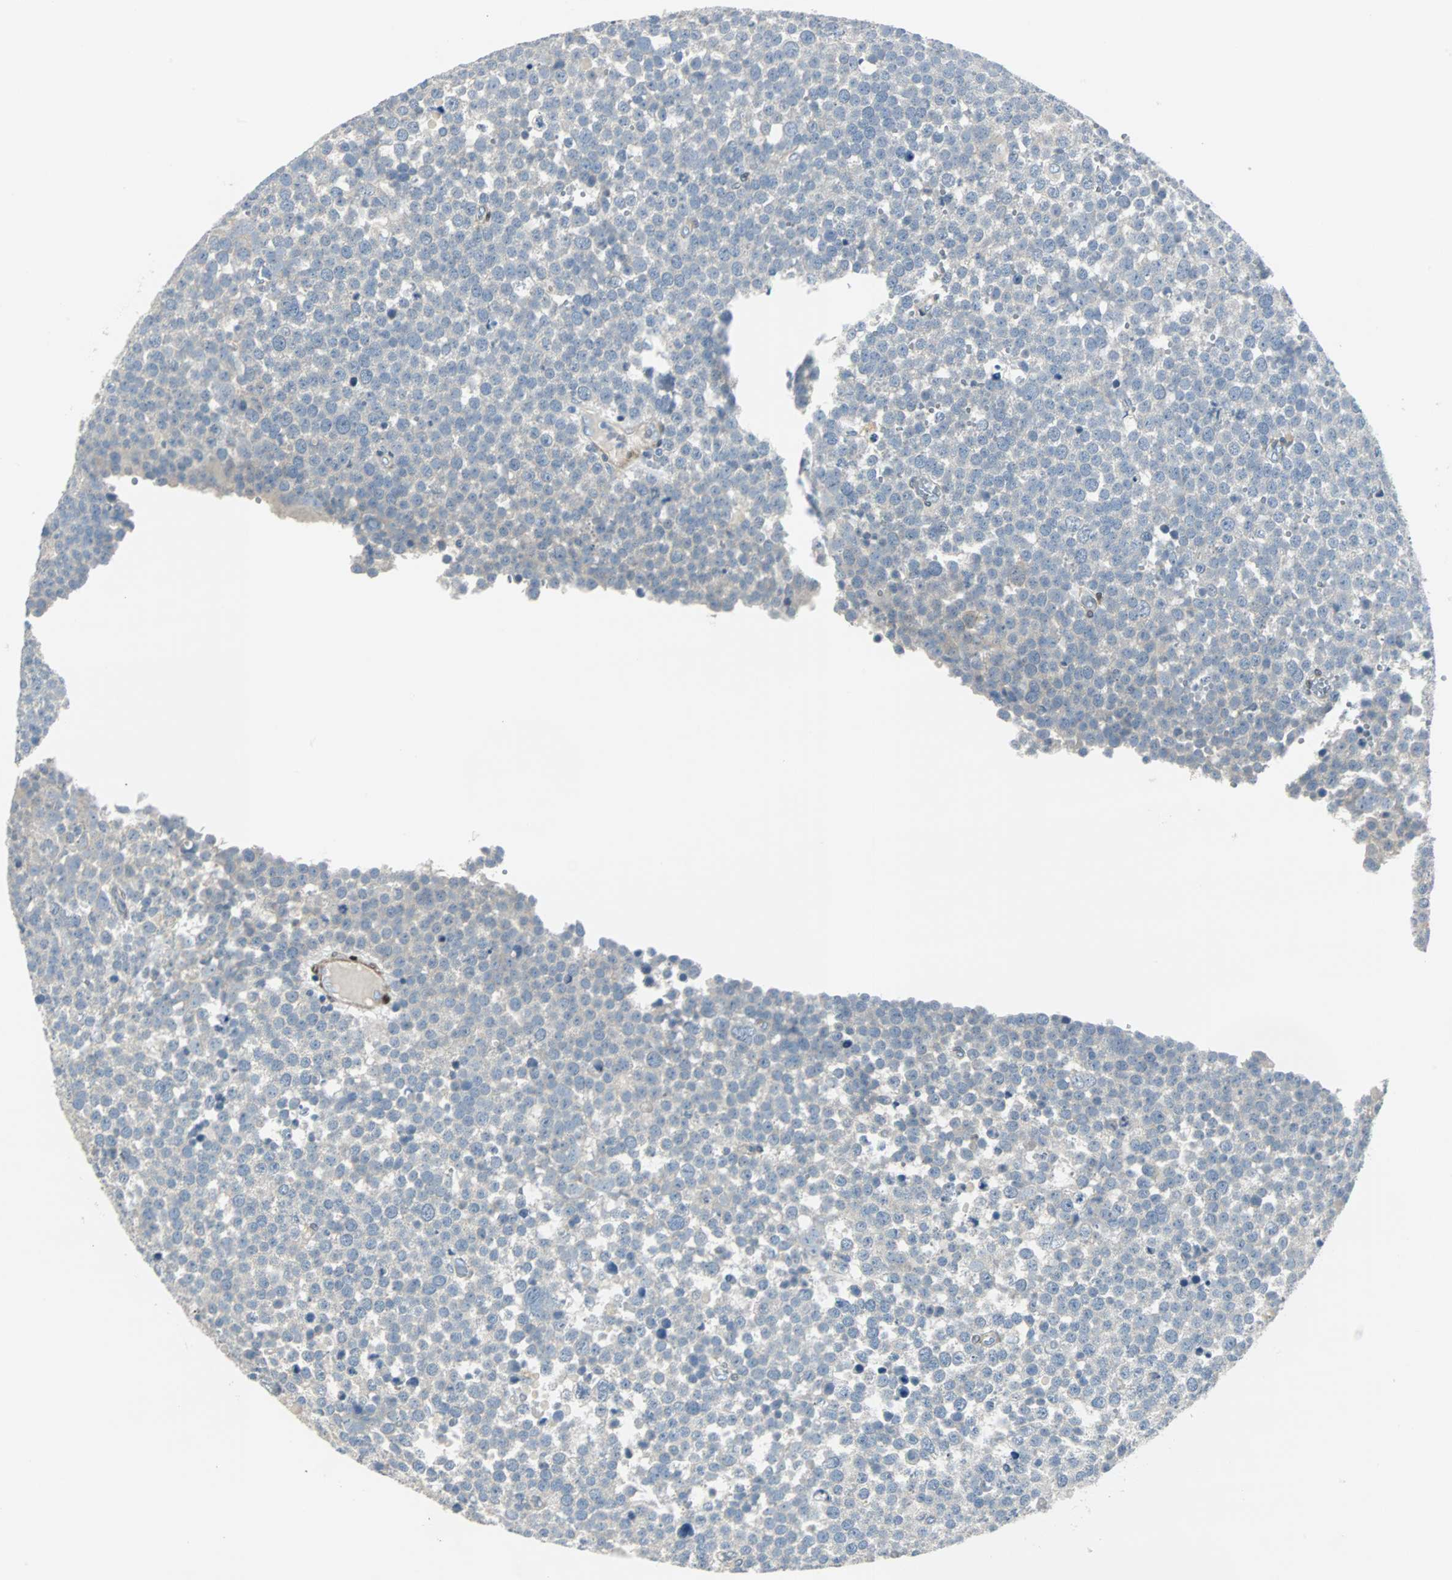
{"staining": {"intensity": "weak", "quantity": "<25%", "location": "cytoplasmic/membranous"}, "tissue": "testis cancer", "cell_type": "Tumor cells", "image_type": "cancer", "snomed": [{"axis": "morphology", "description": "Seminoma, NOS"}, {"axis": "topography", "description": "Testis"}], "caption": "This is an immunohistochemistry histopathology image of human testis cancer (seminoma). There is no staining in tumor cells.", "gene": "FHL2", "patient": {"sex": "male", "age": 71}}